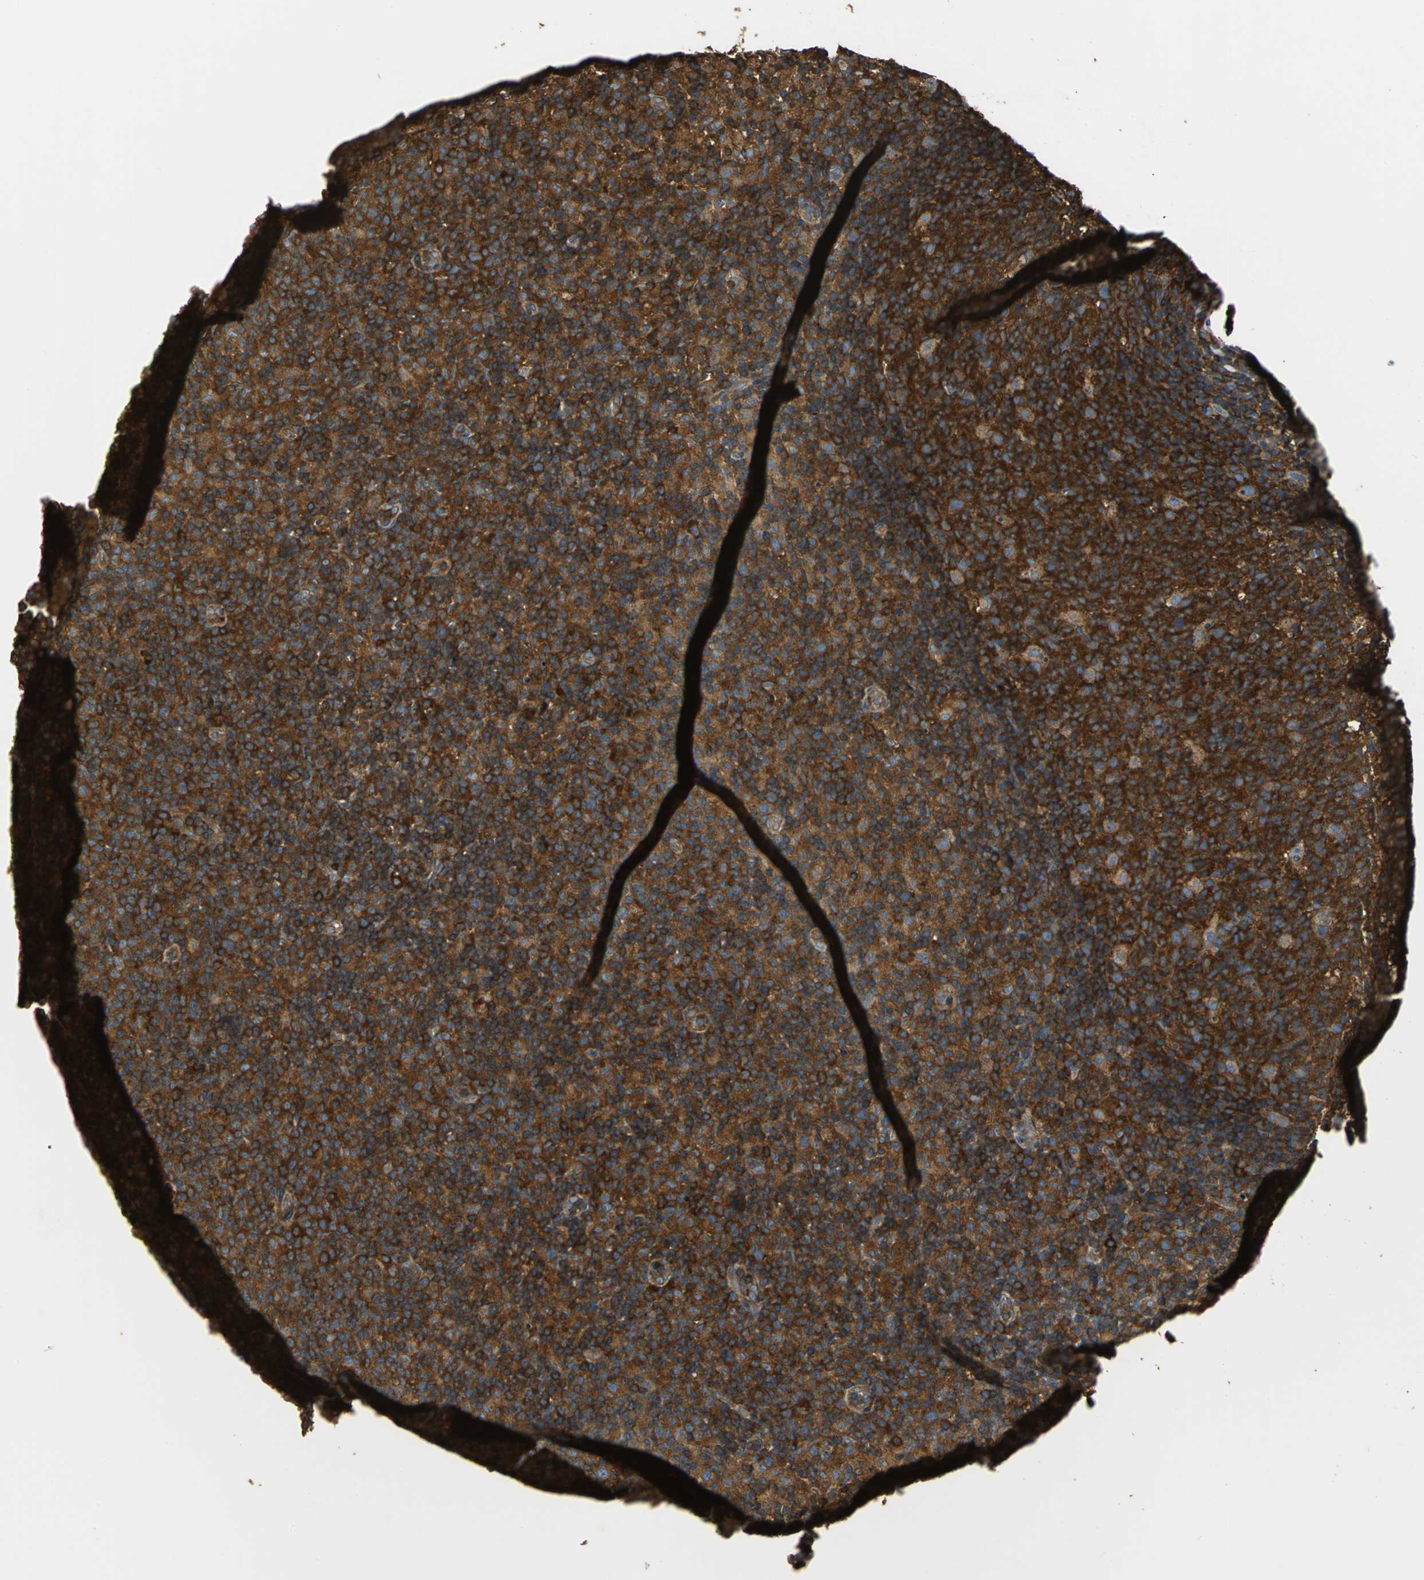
{"staining": {"intensity": "strong", "quantity": ">75%", "location": "cytoplasmic/membranous"}, "tissue": "lymph node", "cell_type": "Germinal center cells", "image_type": "normal", "snomed": [{"axis": "morphology", "description": "Normal tissue, NOS"}, {"axis": "morphology", "description": "Inflammation, NOS"}, {"axis": "topography", "description": "Lymph node"}], "caption": "Brown immunohistochemical staining in normal human lymph node demonstrates strong cytoplasmic/membranous expression in approximately >75% of germinal center cells. Immunohistochemistry stains the protein in brown and the nuclei are stained blue.", "gene": "TLN1", "patient": {"sex": "male", "age": 55}}